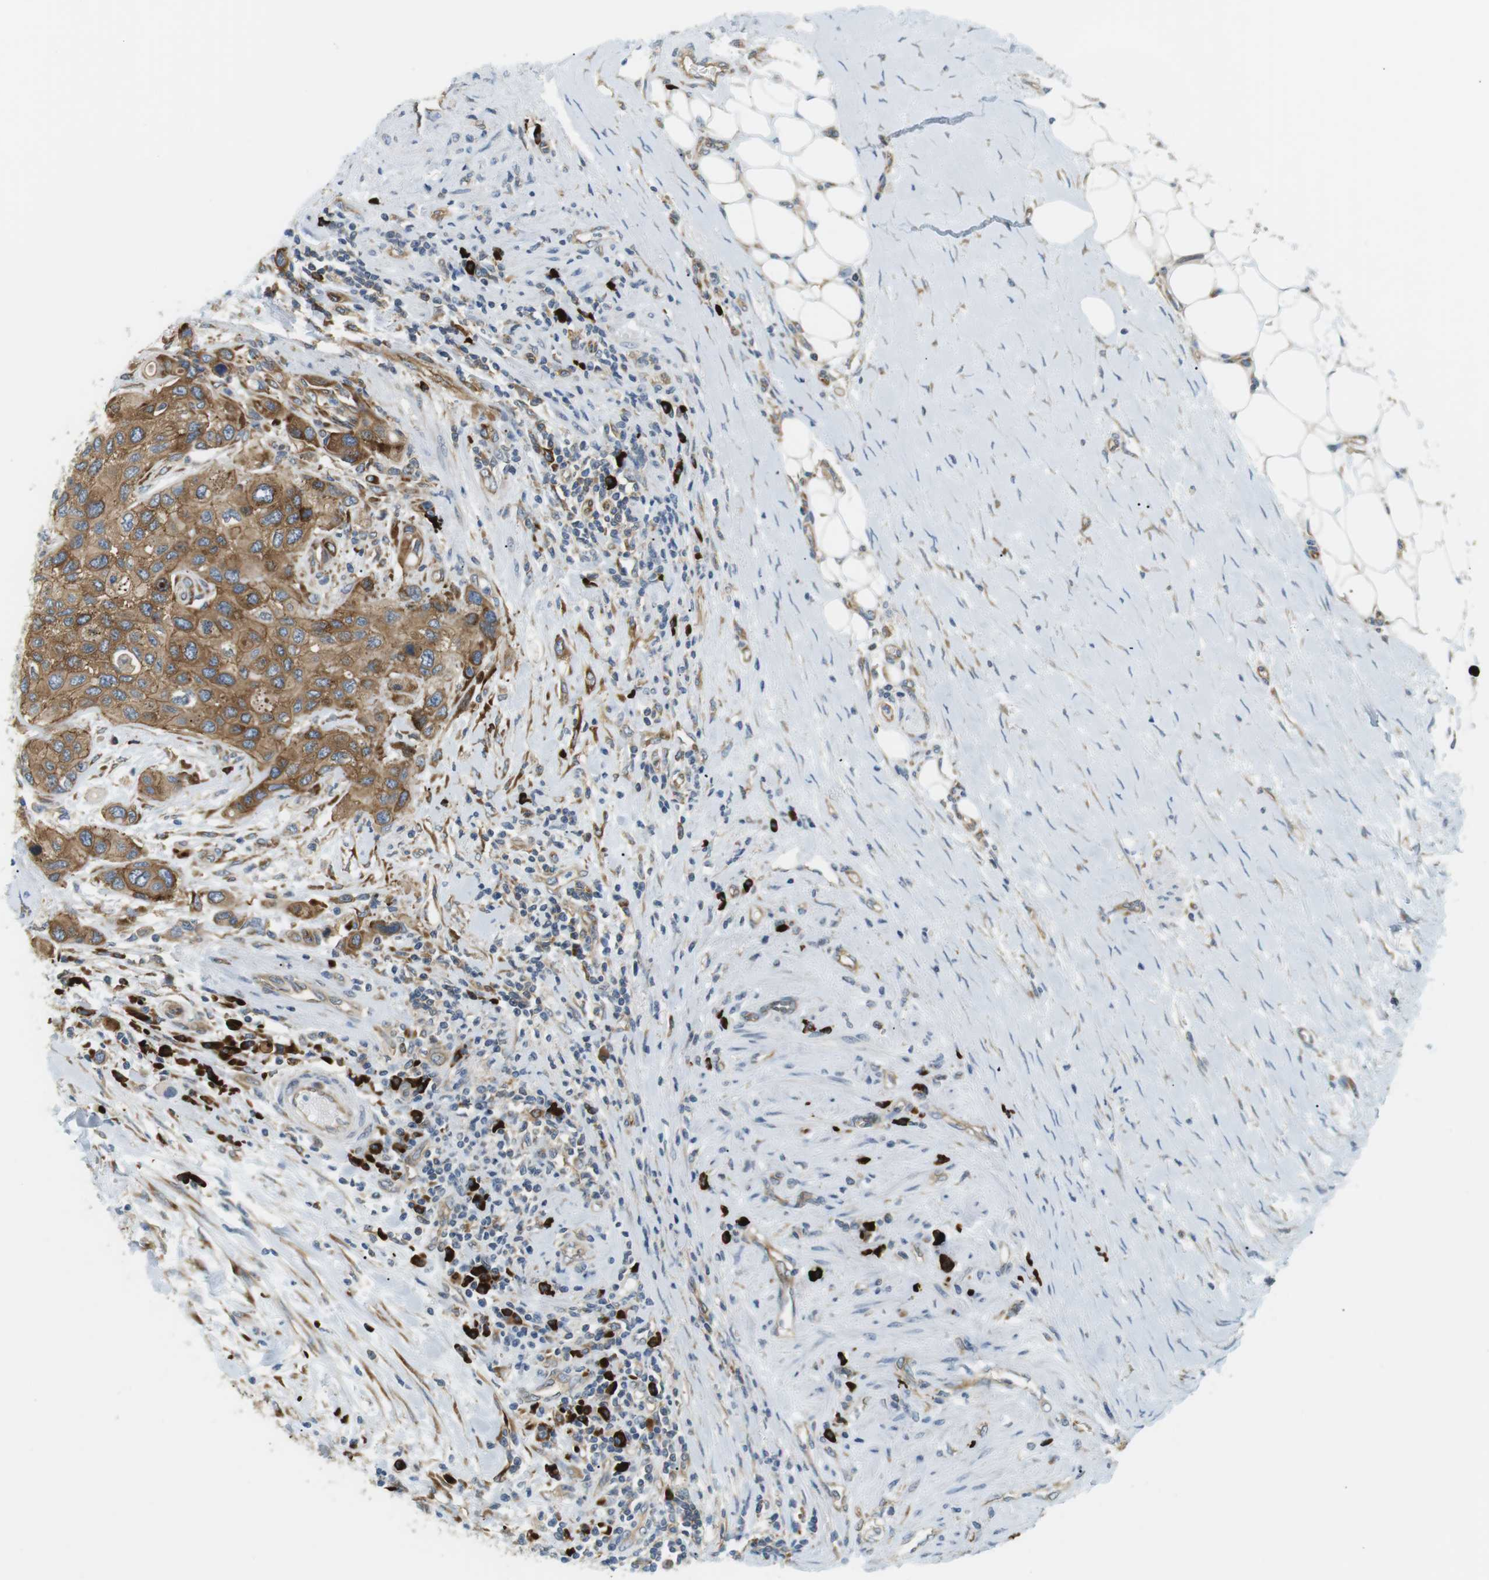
{"staining": {"intensity": "moderate", "quantity": ">75%", "location": "cytoplasmic/membranous"}, "tissue": "urothelial cancer", "cell_type": "Tumor cells", "image_type": "cancer", "snomed": [{"axis": "morphology", "description": "Urothelial carcinoma, High grade"}, {"axis": "topography", "description": "Urinary bladder"}], "caption": "Protein expression analysis of human urothelial carcinoma (high-grade) reveals moderate cytoplasmic/membranous staining in approximately >75% of tumor cells.", "gene": "TMEM200A", "patient": {"sex": "female", "age": 56}}